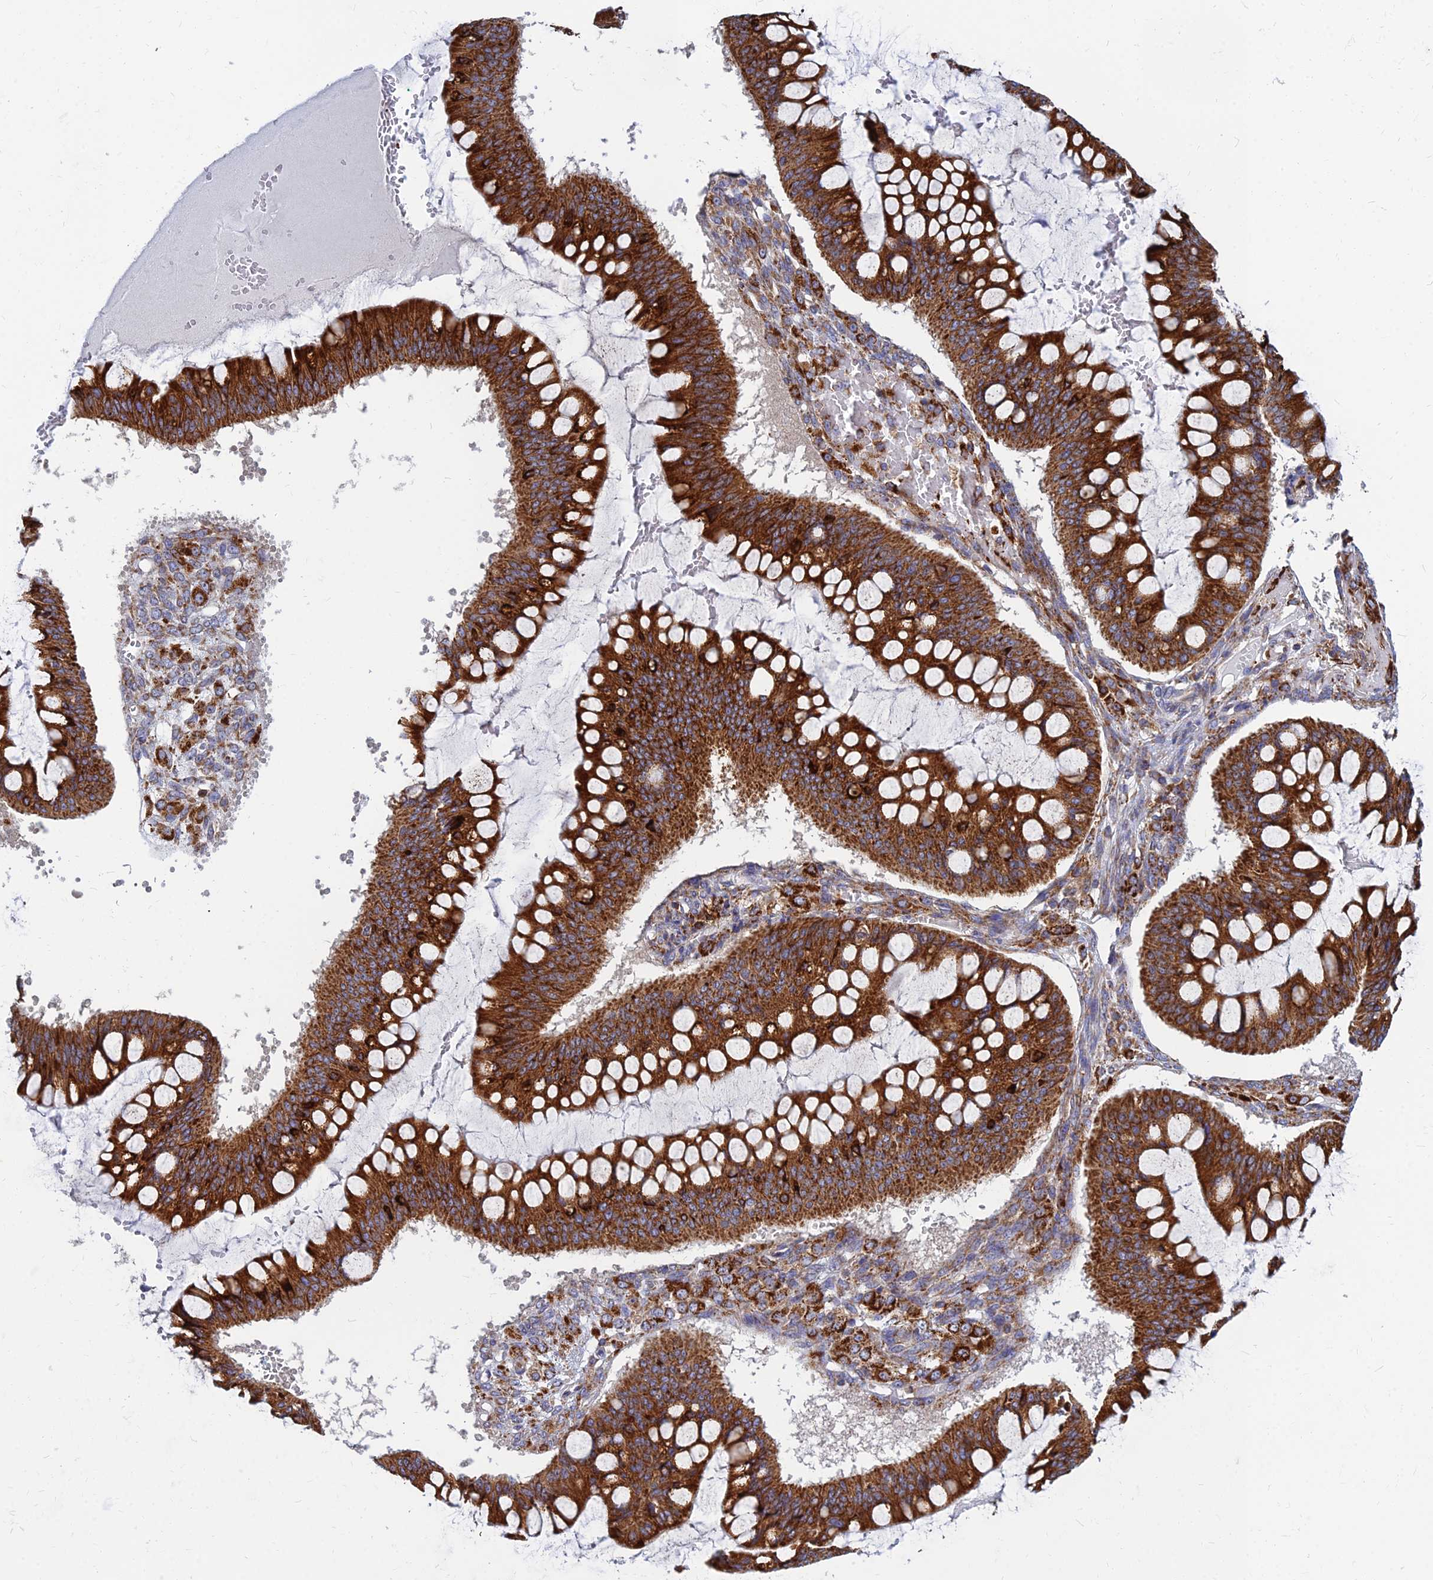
{"staining": {"intensity": "strong", "quantity": ">75%", "location": "cytoplasmic/membranous"}, "tissue": "ovarian cancer", "cell_type": "Tumor cells", "image_type": "cancer", "snomed": [{"axis": "morphology", "description": "Cystadenocarcinoma, mucinous, NOS"}, {"axis": "topography", "description": "Ovary"}], "caption": "Ovarian mucinous cystadenocarcinoma stained with a brown dye shows strong cytoplasmic/membranous positive expression in approximately >75% of tumor cells.", "gene": "CCT6B", "patient": {"sex": "female", "age": 73}}